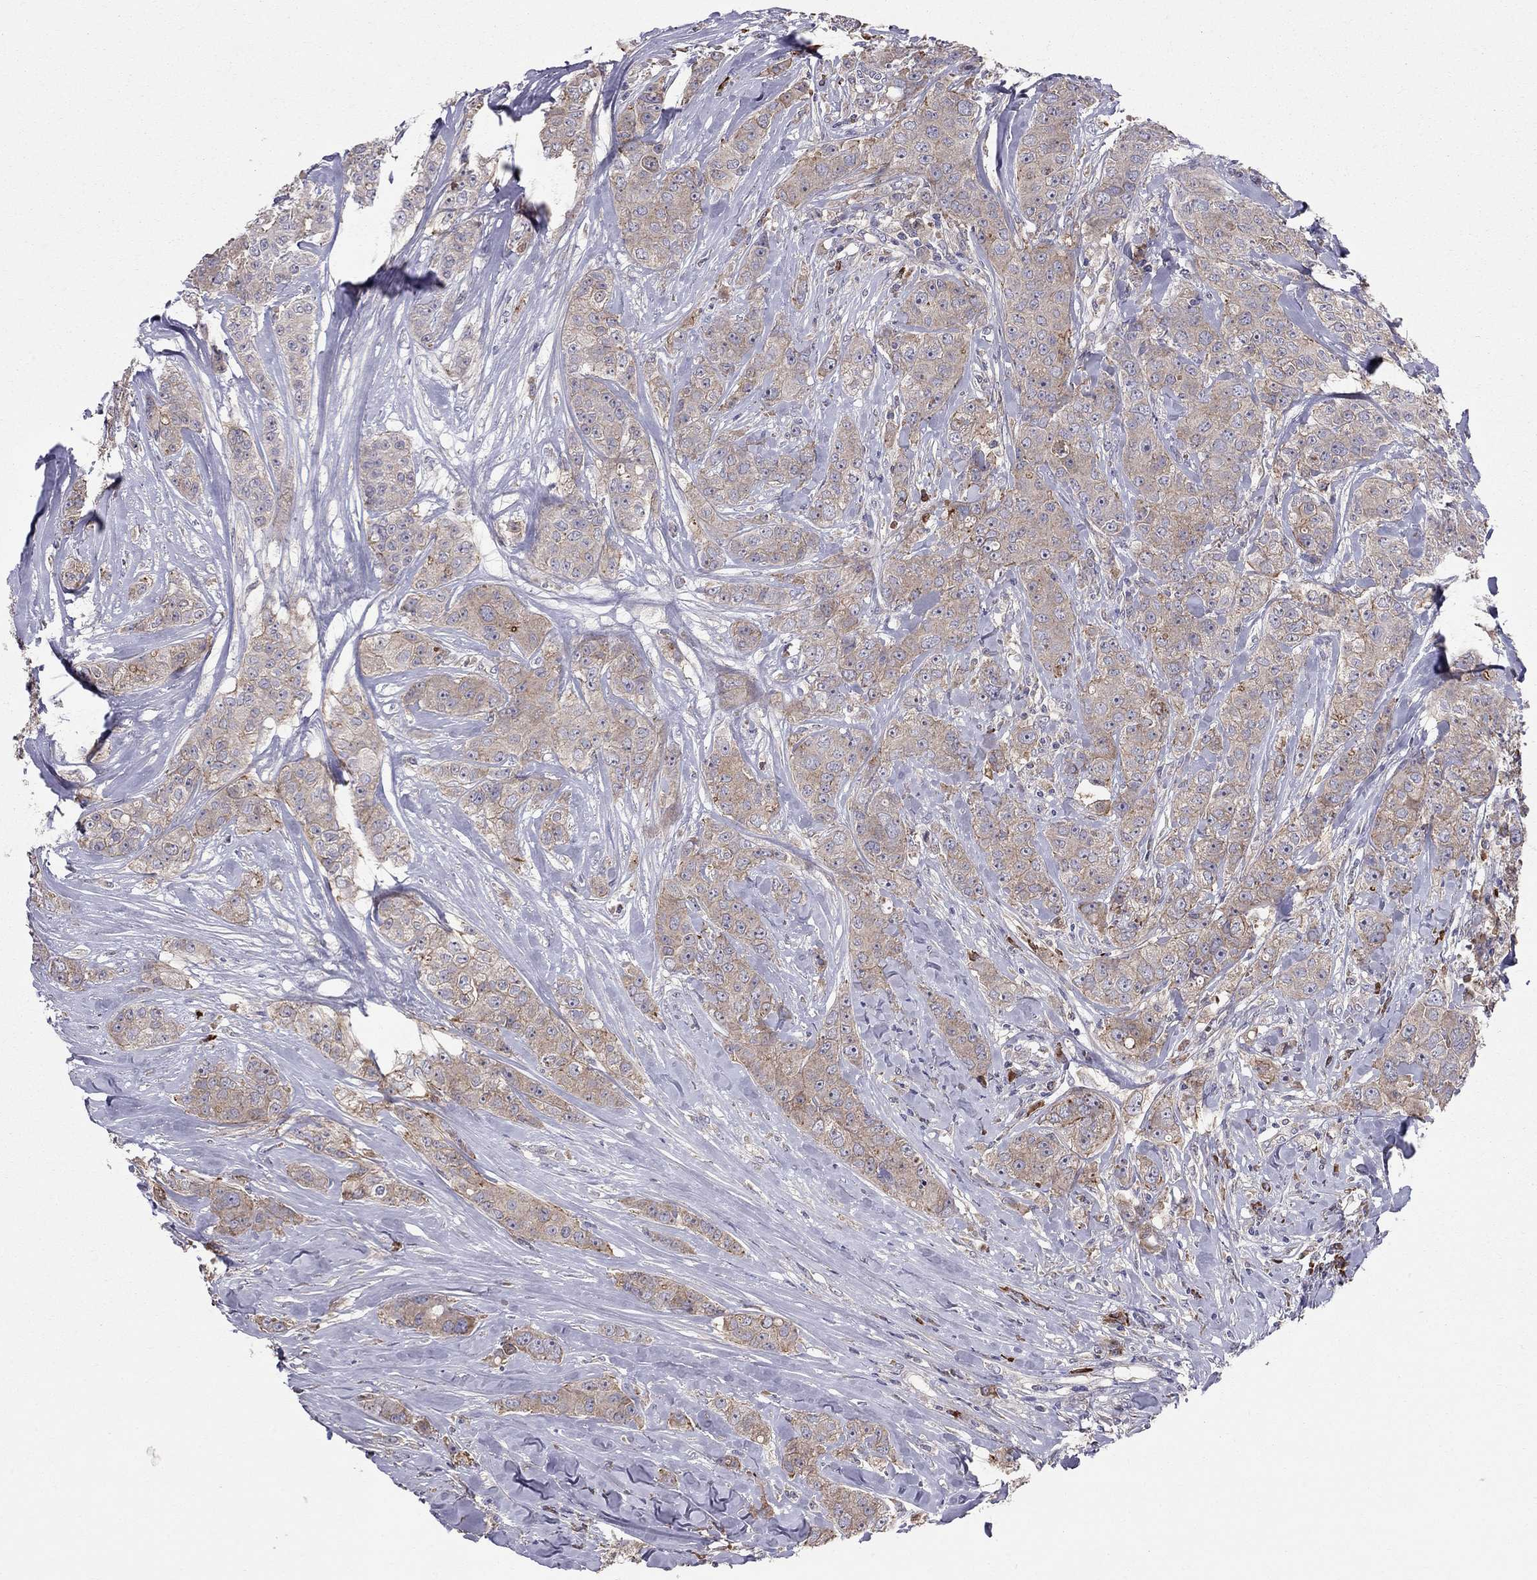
{"staining": {"intensity": "moderate", "quantity": "25%-75%", "location": "cytoplasmic/membranous"}, "tissue": "breast cancer", "cell_type": "Tumor cells", "image_type": "cancer", "snomed": [{"axis": "morphology", "description": "Duct carcinoma"}, {"axis": "topography", "description": "Breast"}], "caption": "Protein analysis of breast cancer tissue demonstrates moderate cytoplasmic/membranous positivity in approximately 25%-75% of tumor cells. (DAB IHC with brightfield microscopy, high magnification).", "gene": "PIK3CG", "patient": {"sex": "female", "age": 43}}